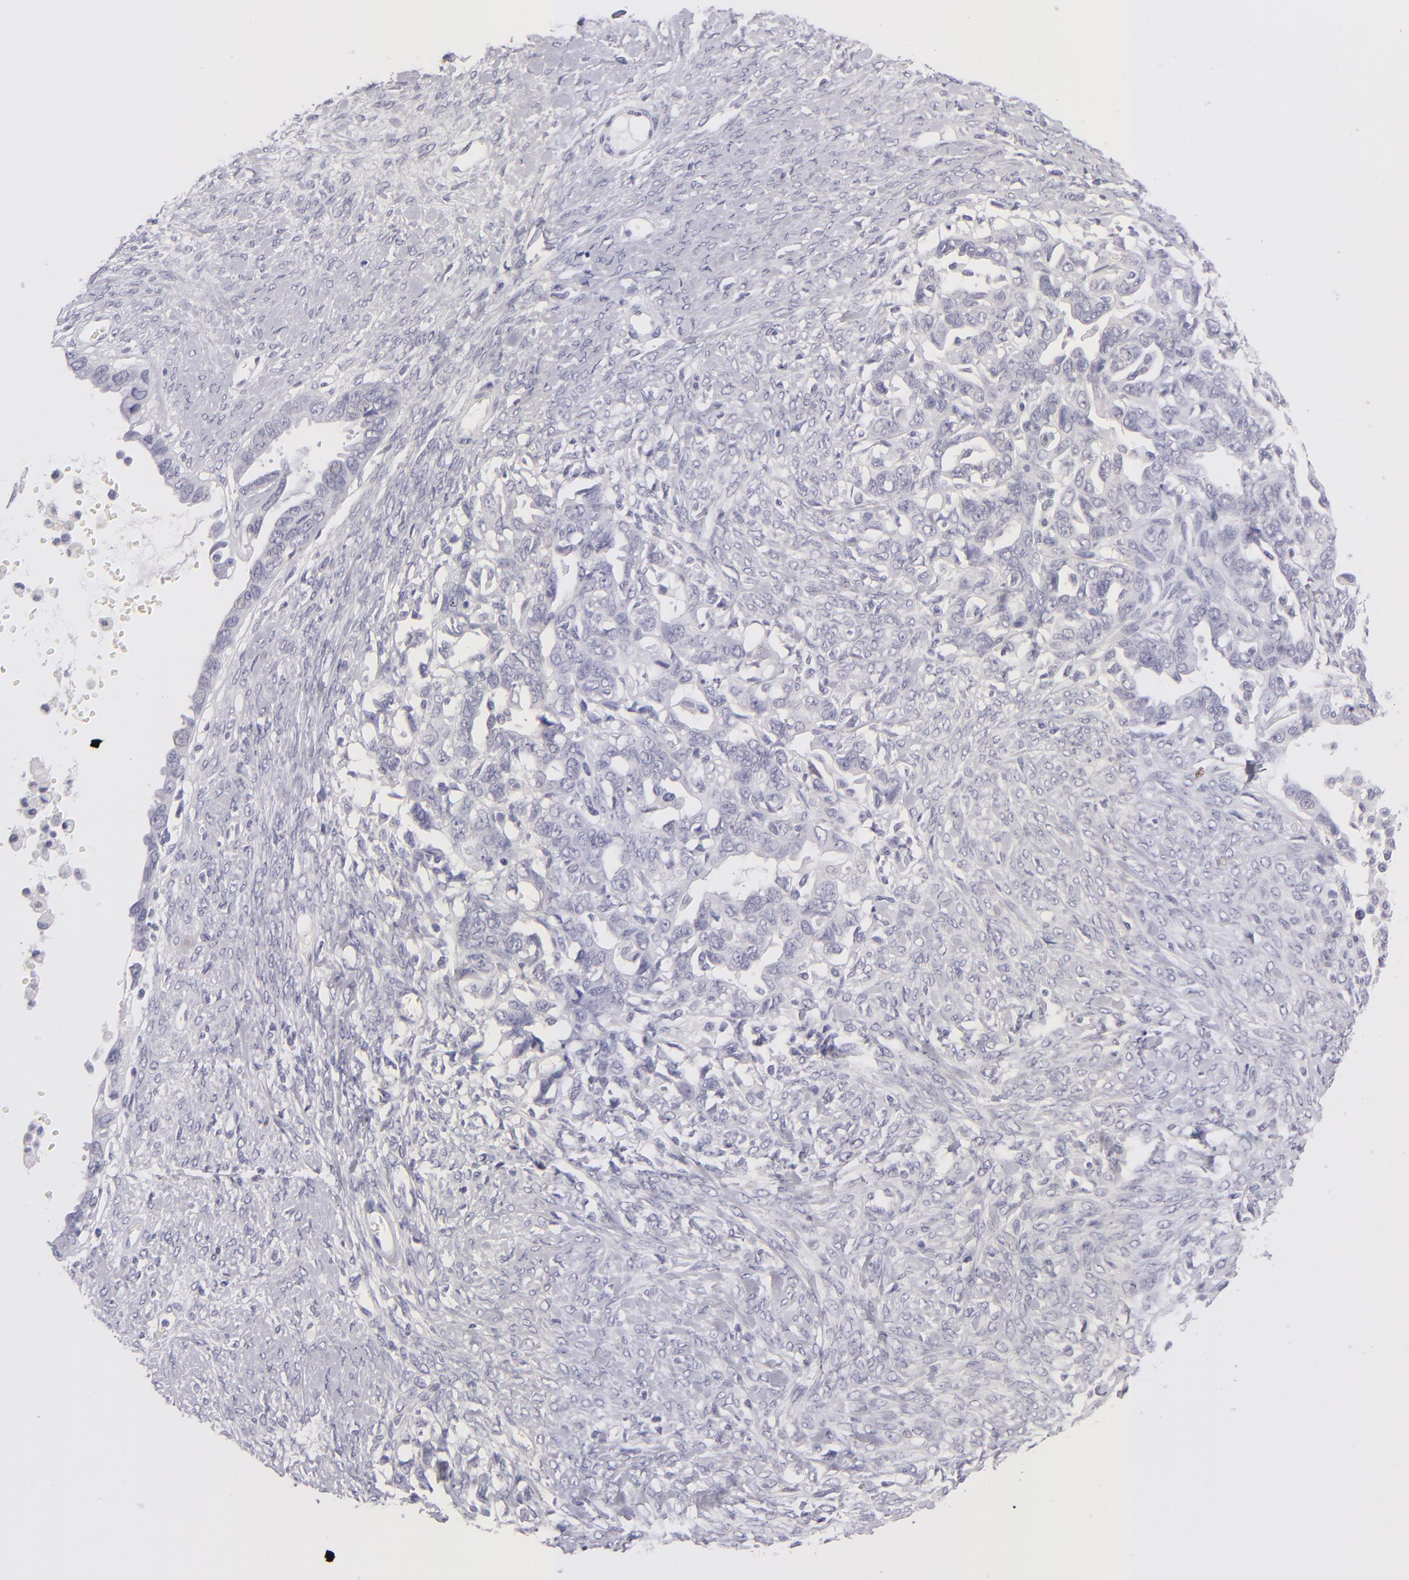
{"staining": {"intensity": "negative", "quantity": "none", "location": "none"}, "tissue": "ovarian cancer", "cell_type": "Tumor cells", "image_type": "cancer", "snomed": [{"axis": "morphology", "description": "Cystadenocarcinoma, serous, NOS"}, {"axis": "topography", "description": "Ovary"}], "caption": "This is an IHC photomicrograph of ovarian serous cystadenocarcinoma. There is no staining in tumor cells.", "gene": "TNNC1", "patient": {"sex": "female", "age": 69}}